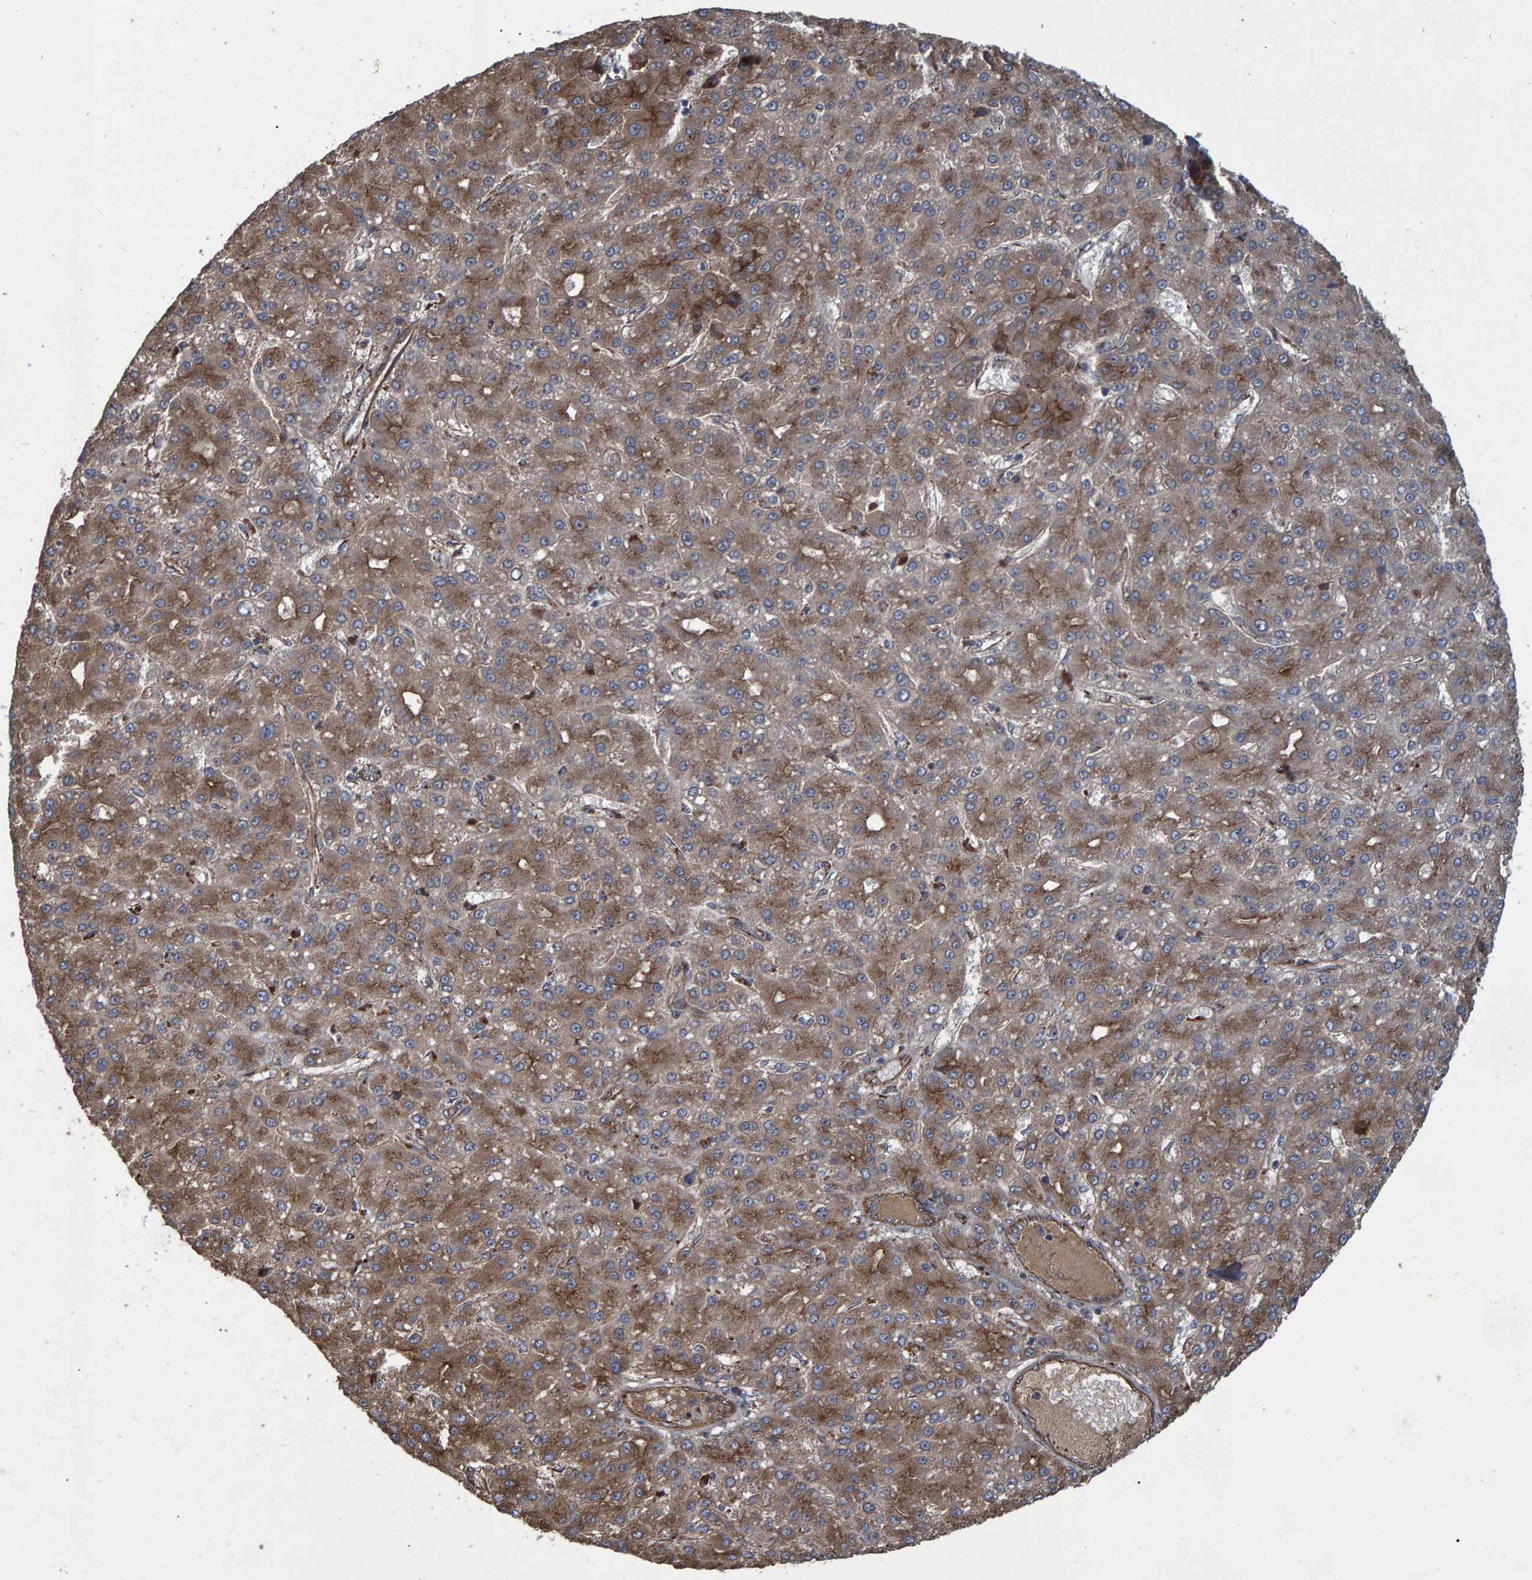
{"staining": {"intensity": "moderate", "quantity": ">75%", "location": "cytoplasmic/membranous"}, "tissue": "liver cancer", "cell_type": "Tumor cells", "image_type": "cancer", "snomed": [{"axis": "morphology", "description": "Carcinoma, Hepatocellular, NOS"}, {"axis": "topography", "description": "Liver"}], "caption": "Immunohistochemistry (IHC) micrograph of liver cancer (hepatocellular carcinoma) stained for a protein (brown), which displays medium levels of moderate cytoplasmic/membranous staining in approximately >75% of tumor cells.", "gene": "TRIM68", "patient": {"sex": "male", "age": 67}}